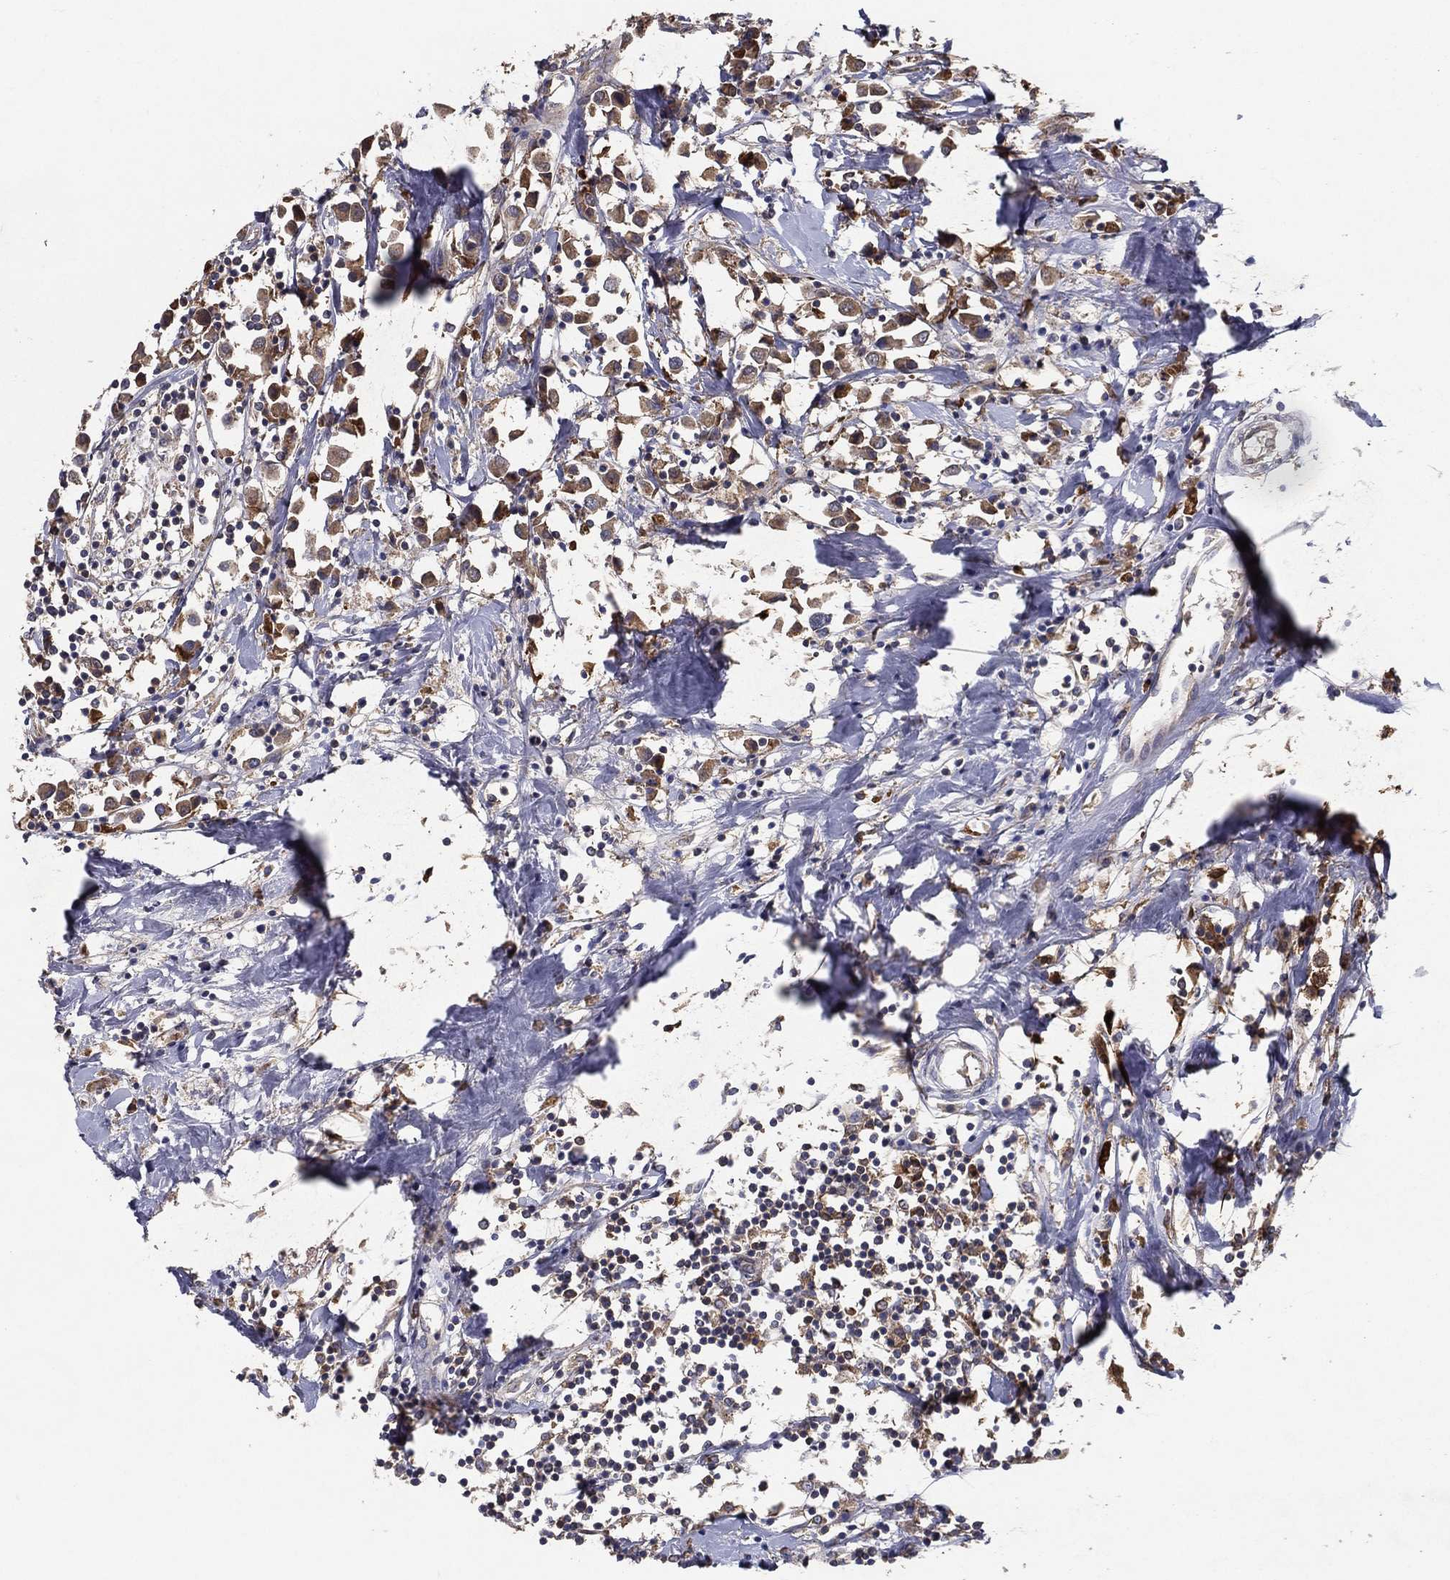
{"staining": {"intensity": "moderate", "quantity": ">75%", "location": "cytoplasmic/membranous"}, "tissue": "breast cancer", "cell_type": "Tumor cells", "image_type": "cancer", "snomed": [{"axis": "morphology", "description": "Duct carcinoma"}, {"axis": "topography", "description": "Breast"}], "caption": "High-magnification brightfield microscopy of breast cancer stained with DAB (3,3'-diaminobenzidine) (brown) and counterstained with hematoxylin (blue). tumor cells exhibit moderate cytoplasmic/membranous expression is seen in about>75% of cells.", "gene": "MT-ND1", "patient": {"sex": "female", "age": 61}}